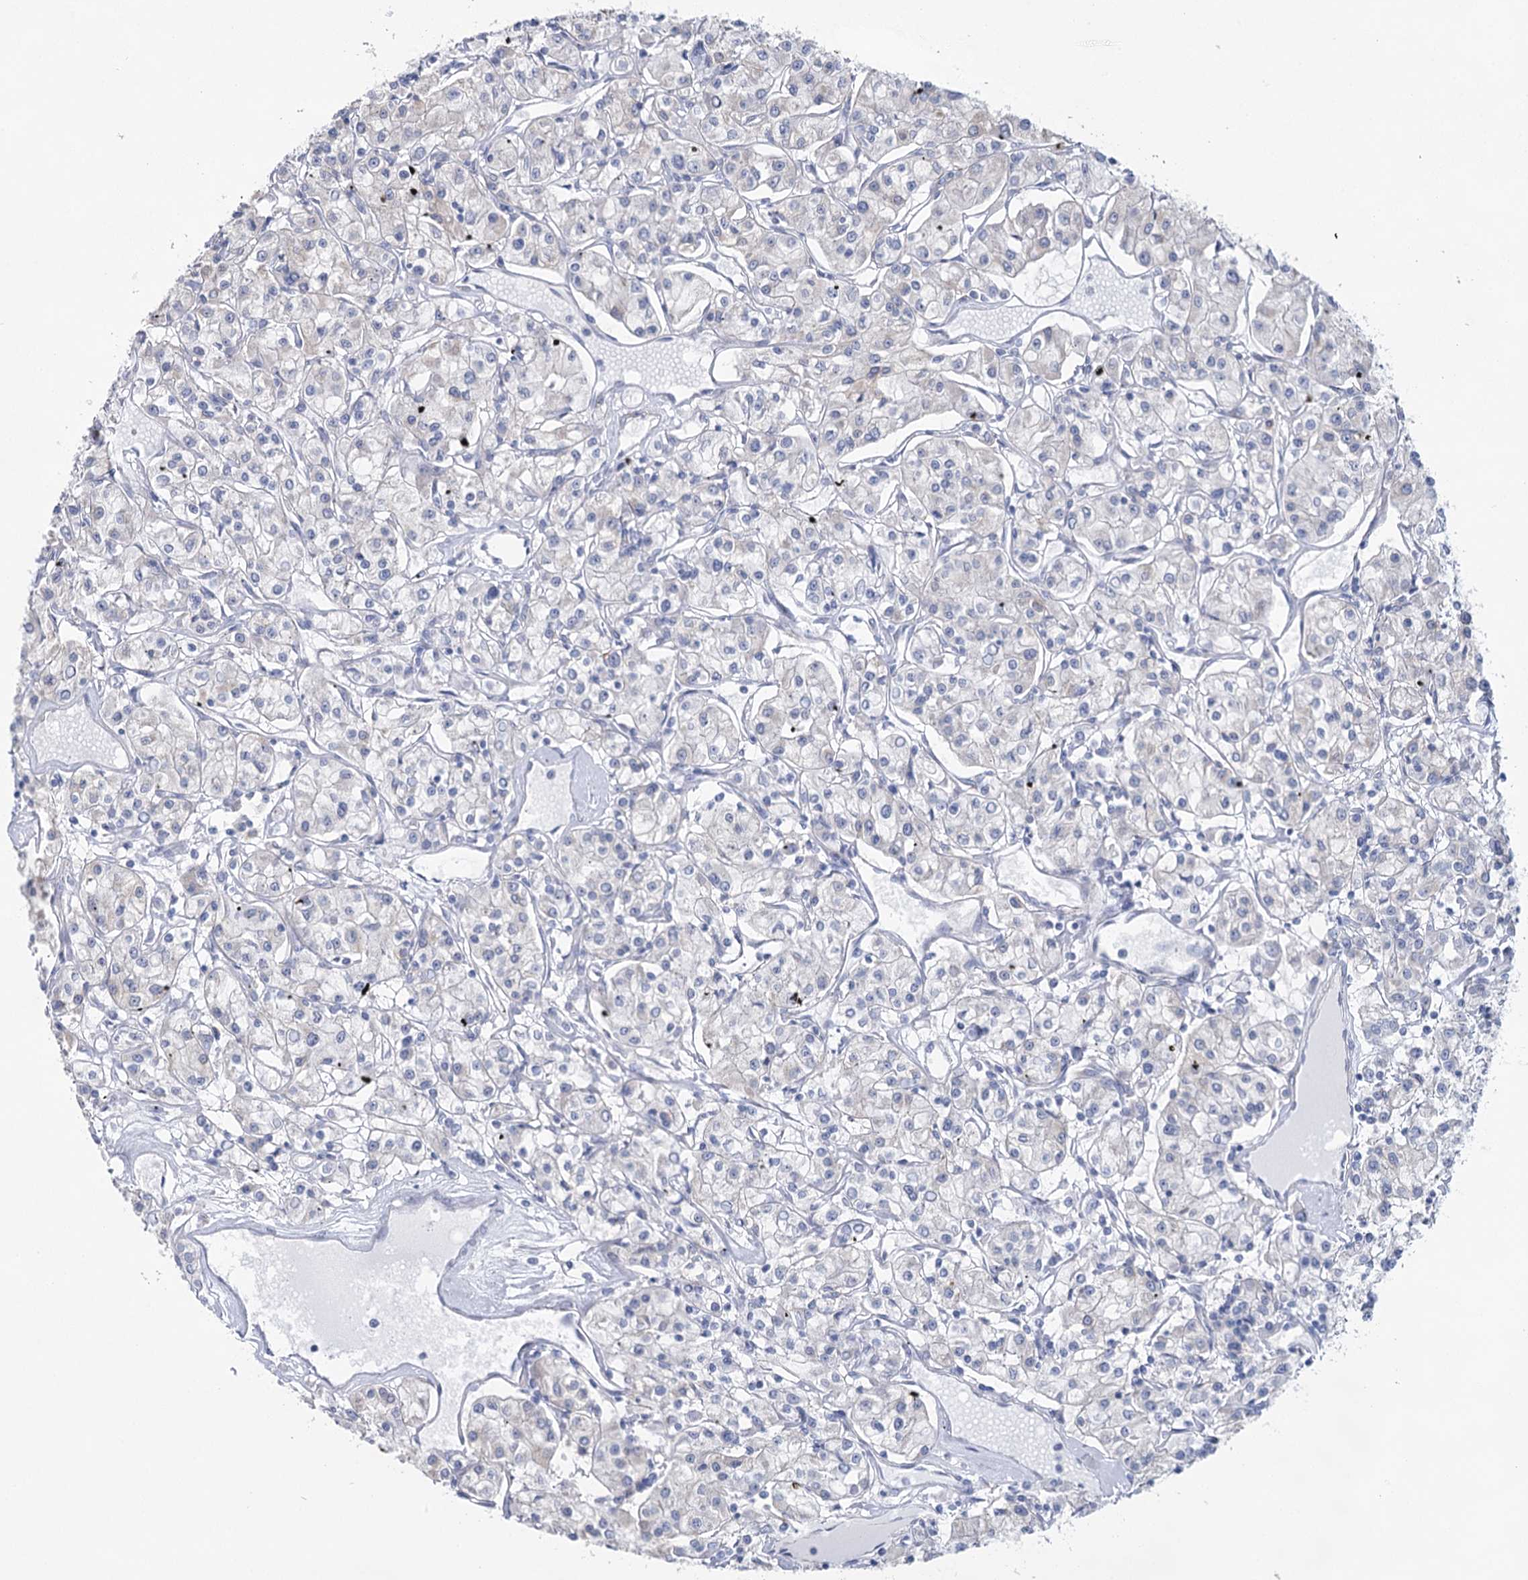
{"staining": {"intensity": "negative", "quantity": "none", "location": "none"}, "tissue": "renal cancer", "cell_type": "Tumor cells", "image_type": "cancer", "snomed": [{"axis": "morphology", "description": "Adenocarcinoma, NOS"}, {"axis": "topography", "description": "Kidney"}], "caption": "The image reveals no significant positivity in tumor cells of renal cancer.", "gene": "CCDC88A", "patient": {"sex": "female", "age": 59}}